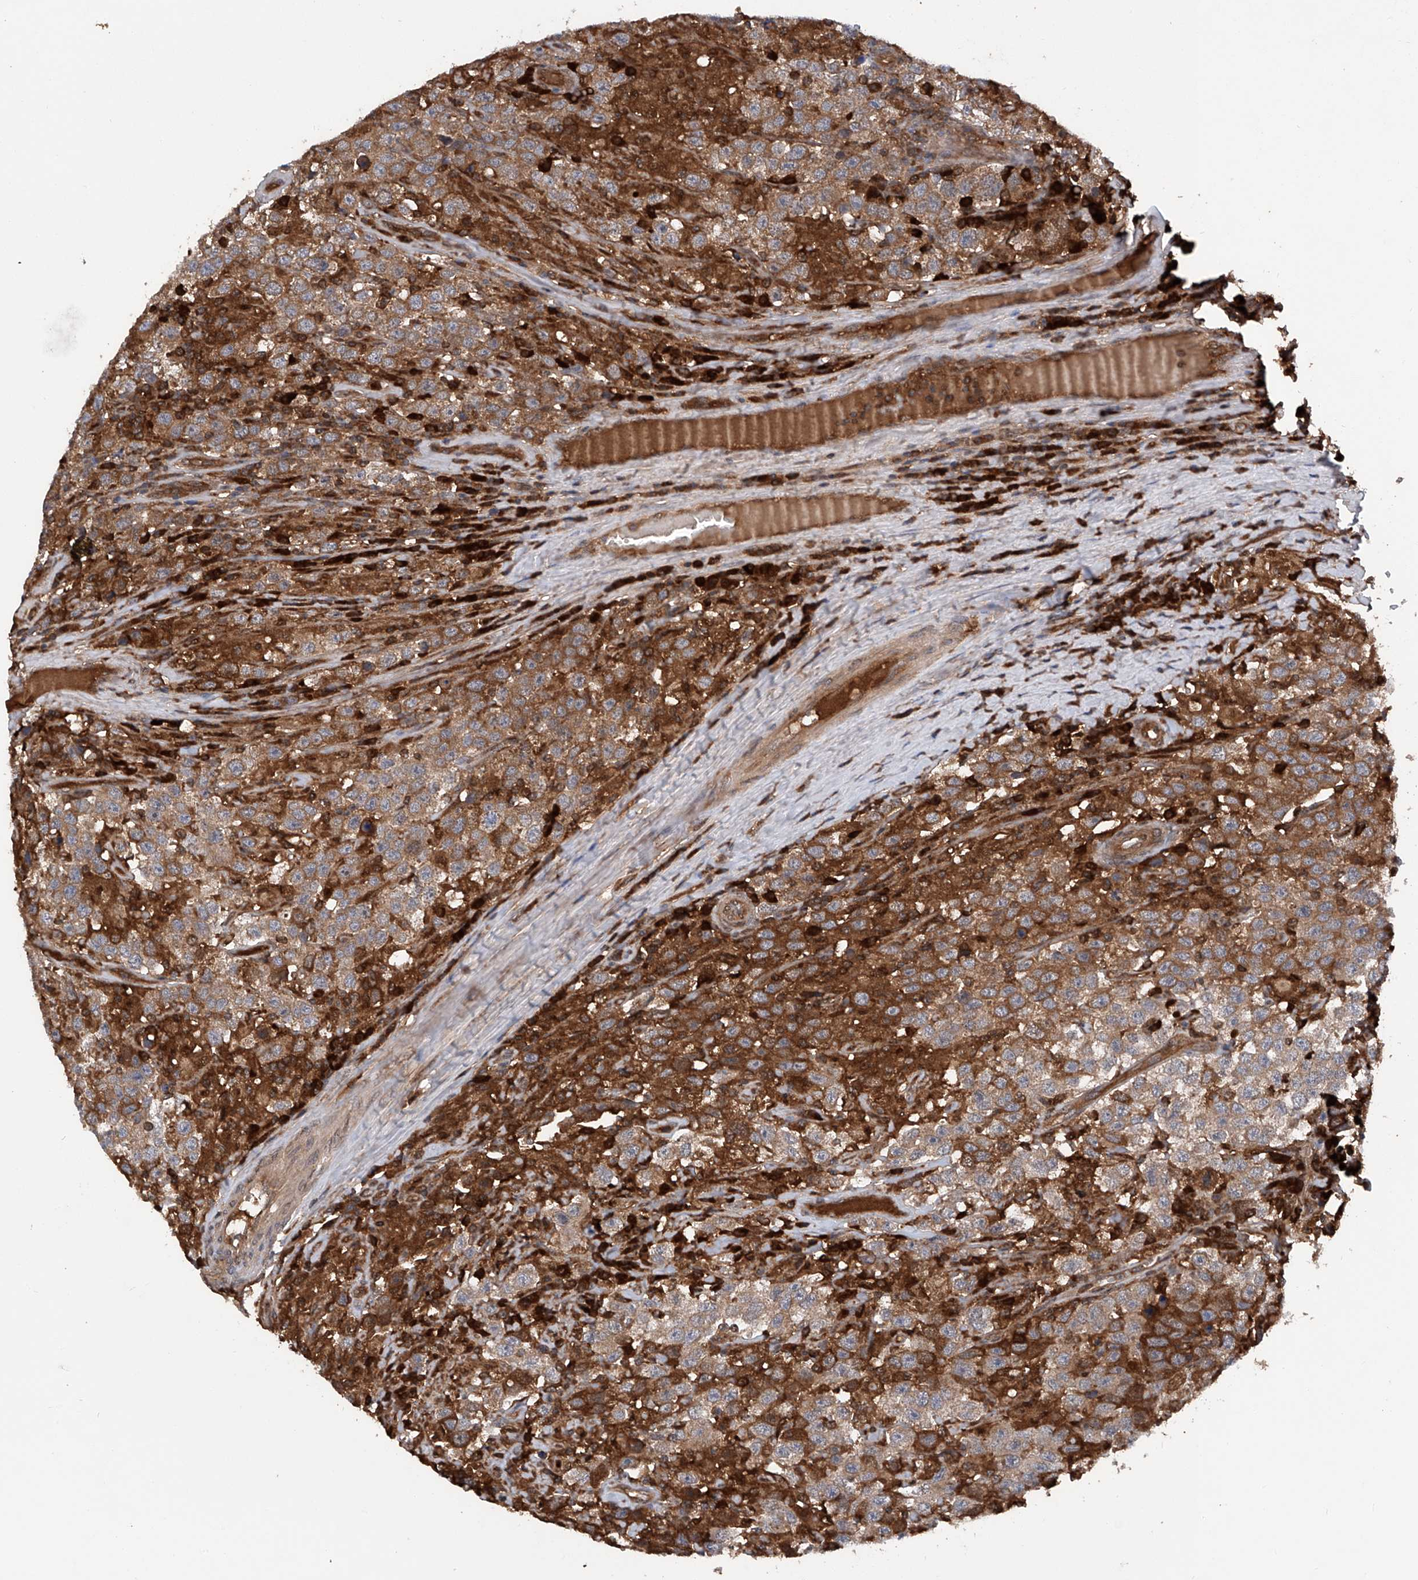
{"staining": {"intensity": "moderate", "quantity": ">75%", "location": "cytoplasmic/membranous"}, "tissue": "testis cancer", "cell_type": "Tumor cells", "image_type": "cancer", "snomed": [{"axis": "morphology", "description": "Seminoma, NOS"}, {"axis": "topography", "description": "Testis"}], "caption": "Immunohistochemical staining of human testis seminoma exhibits moderate cytoplasmic/membranous protein positivity in approximately >75% of tumor cells. (DAB = brown stain, brightfield microscopy at high magnification).", "gene": "ASCC3", "patient": {"sex": "male", "age": 41}}